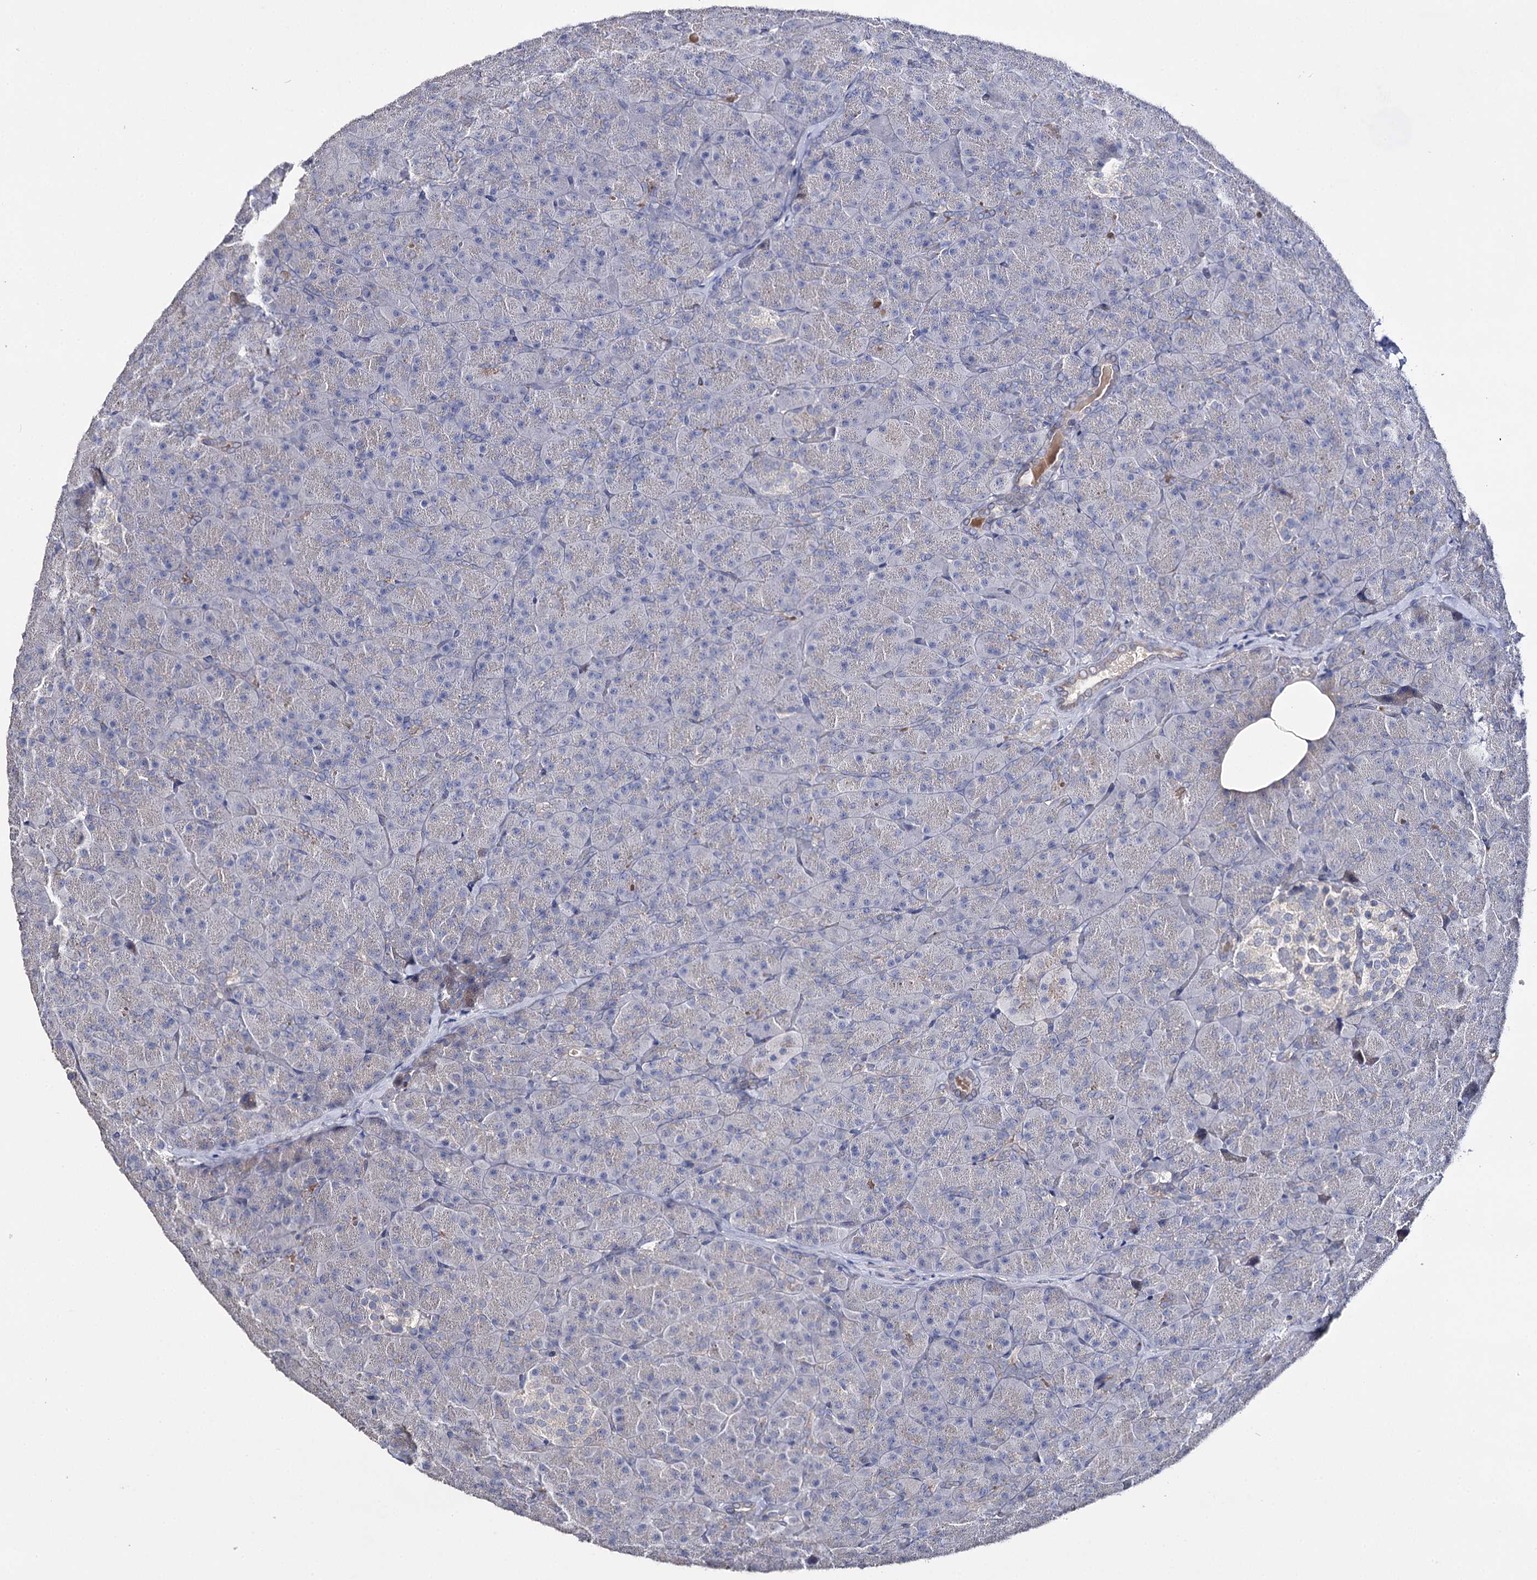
{"staining": {"intensity": "negative", "quantity": "none", "location": "none"}, "tissue": "pancreas", "cell_type": "Exocrine glandular cells", "image_type": "normal", "snomed": [{"axis": "morphology", "description": "Normal tissue, NOS"}, {"axis": "topography", "description": "Pancreas"}], "caption": "Immunohistochemical staining of normal pancreas exhibits no significant staining in exocrine glandular cells.", "gene": "DNAH6", "patient": {"sex": "male", "age": 36}}